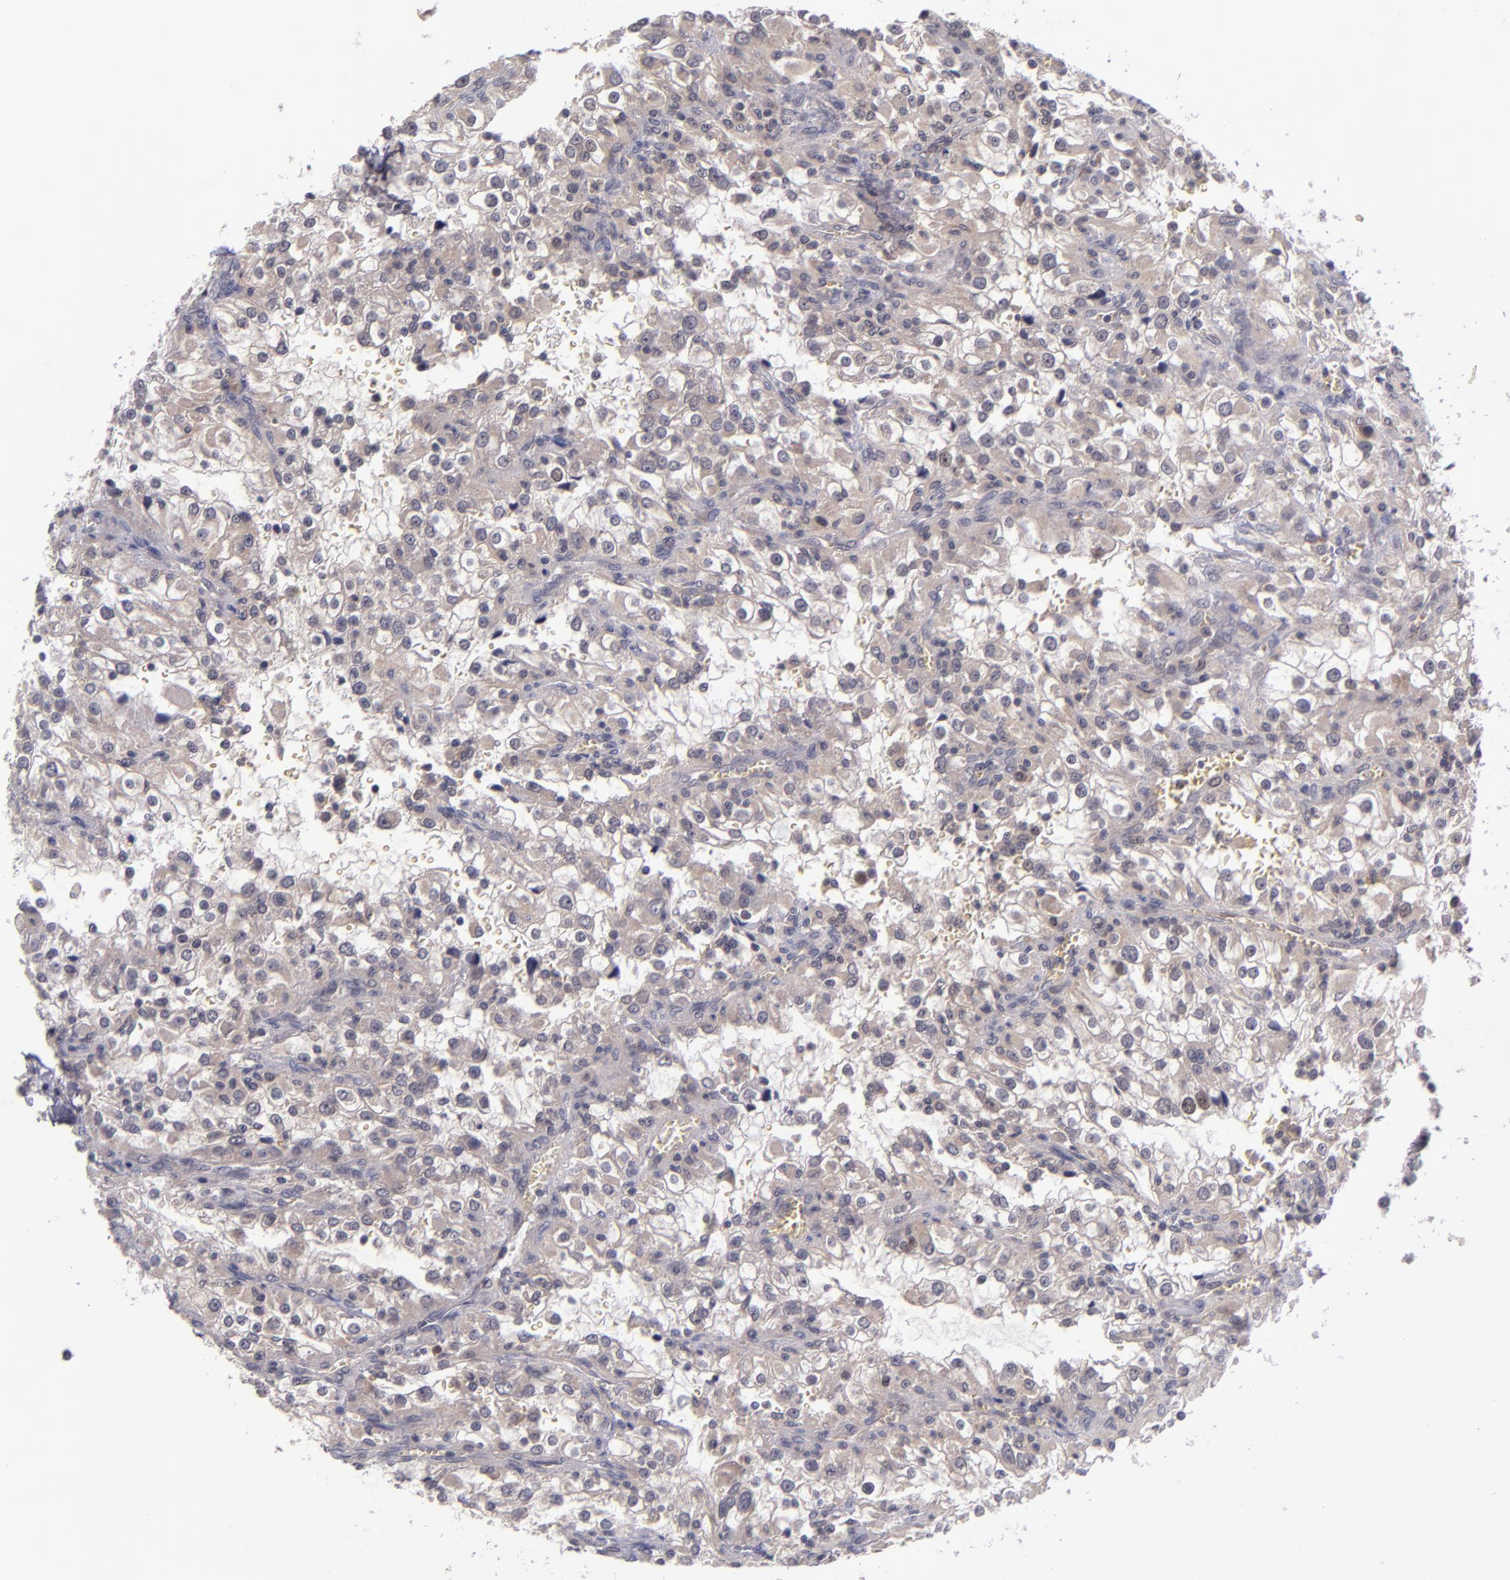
{"staining": {"intensity": "negative", "quantity": "none", "location": "none"}, "tissue": "renal cancer", "cell_type": "Tumor cells", "image_type": "cancer", "snomed": [{"axis": "morphology", "description": "Adenocarcinoma, NOS"}, {"axis": "topography", "description": "Kidney"}], "caption": "Immunohistochemical staining of renal cancer (adenocarcinoma) shows no significant expression in tumor cells. (DAB immunohistochemistry with hematoxylin counter stain).", "gene": "CDC7", "patient": {"sex": "female", "age": 52}}